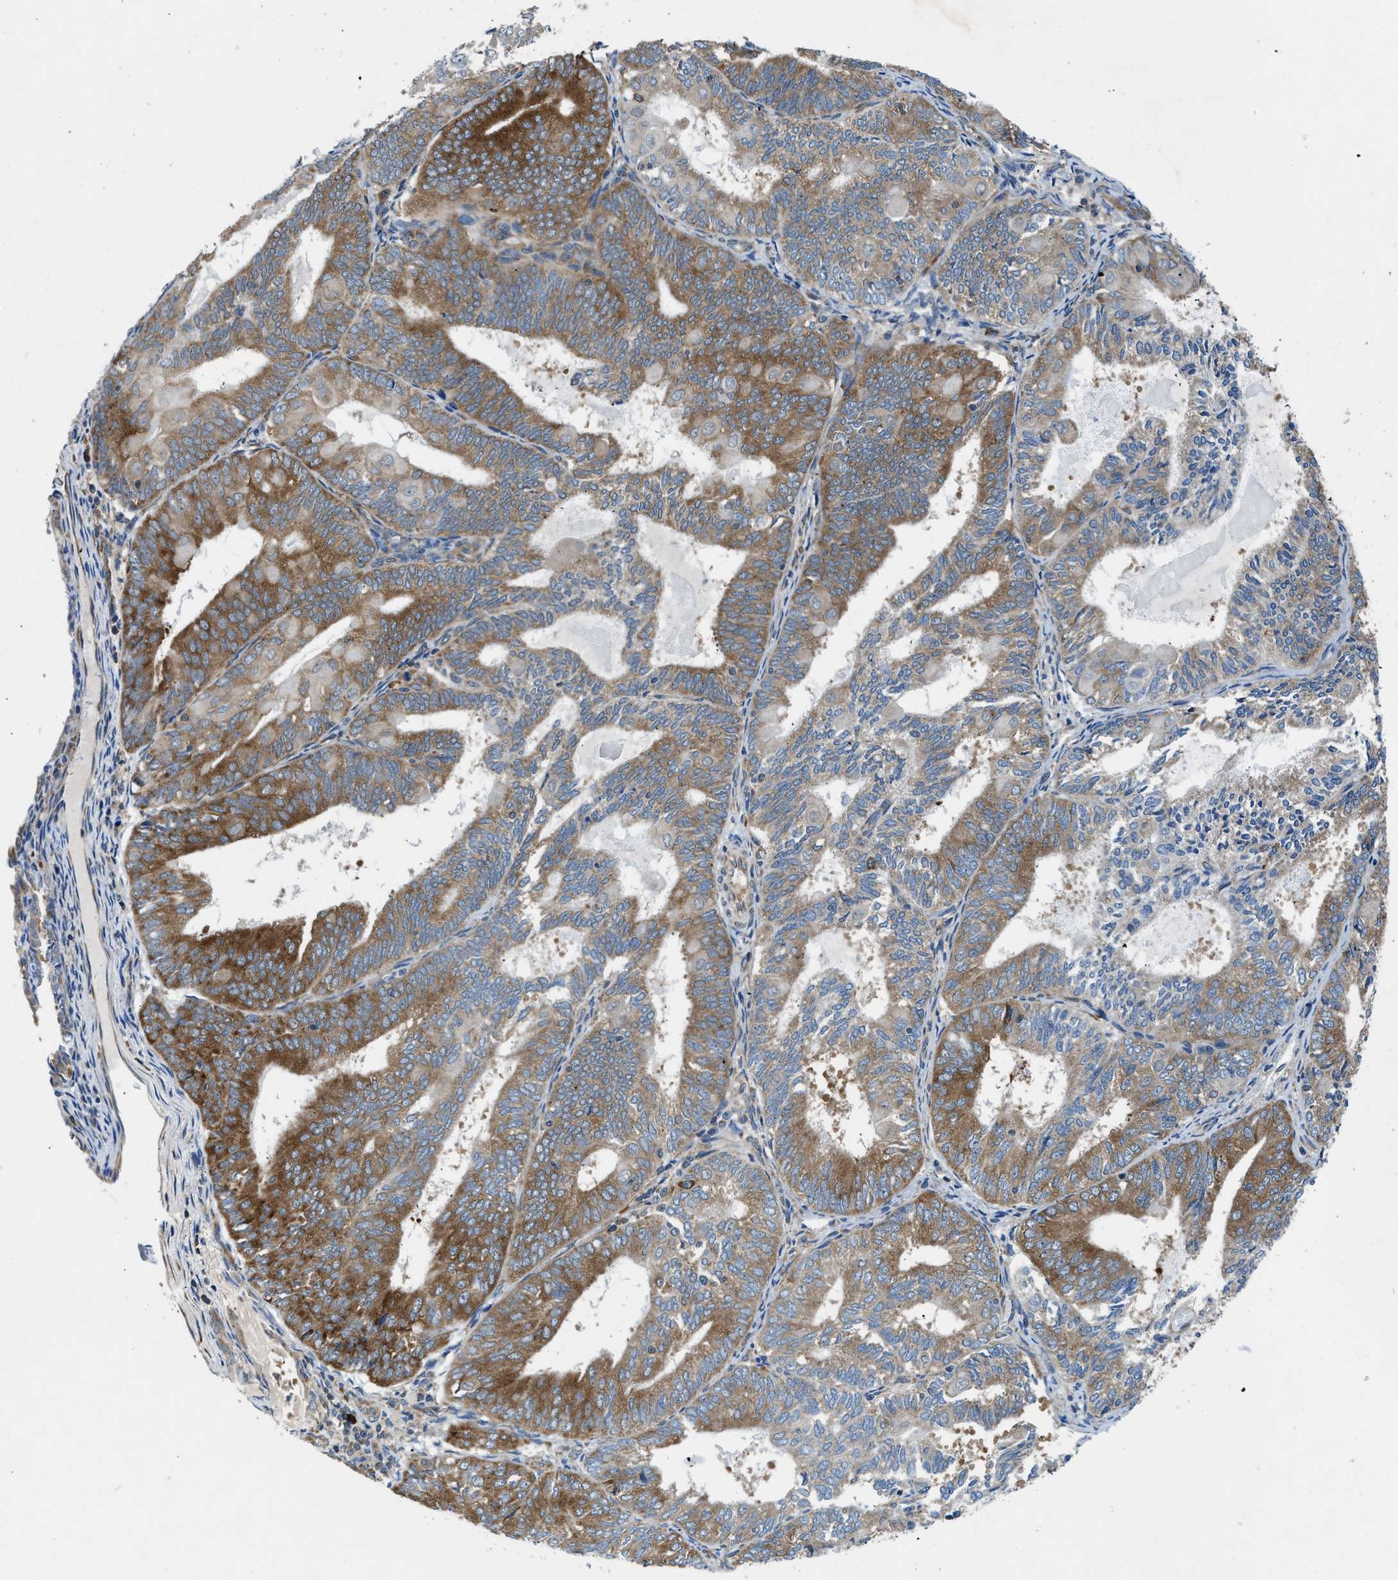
{"staining": {"intensity": "moderate", "quantity": "25%-75%", "location": "cytoplasmic/membranous"}, "tissue": "endometrial cancer", "cell_type": "Tumor cells", "image_type": "cancer", "snomed": [{"axis": "morphology", "description": "Adenocarcinoma, NOS"}, {"axis": "topography", "description": "Endometrium"}], "caption": "Moderate cytoplasmic/membranous staining for a protein is appreciated in about 25%-75% of tumor cells of endometrial cancer using immunohistochemistry.", "gene": "PA2G4", "patient": {"sex": "female", "age": 81}}